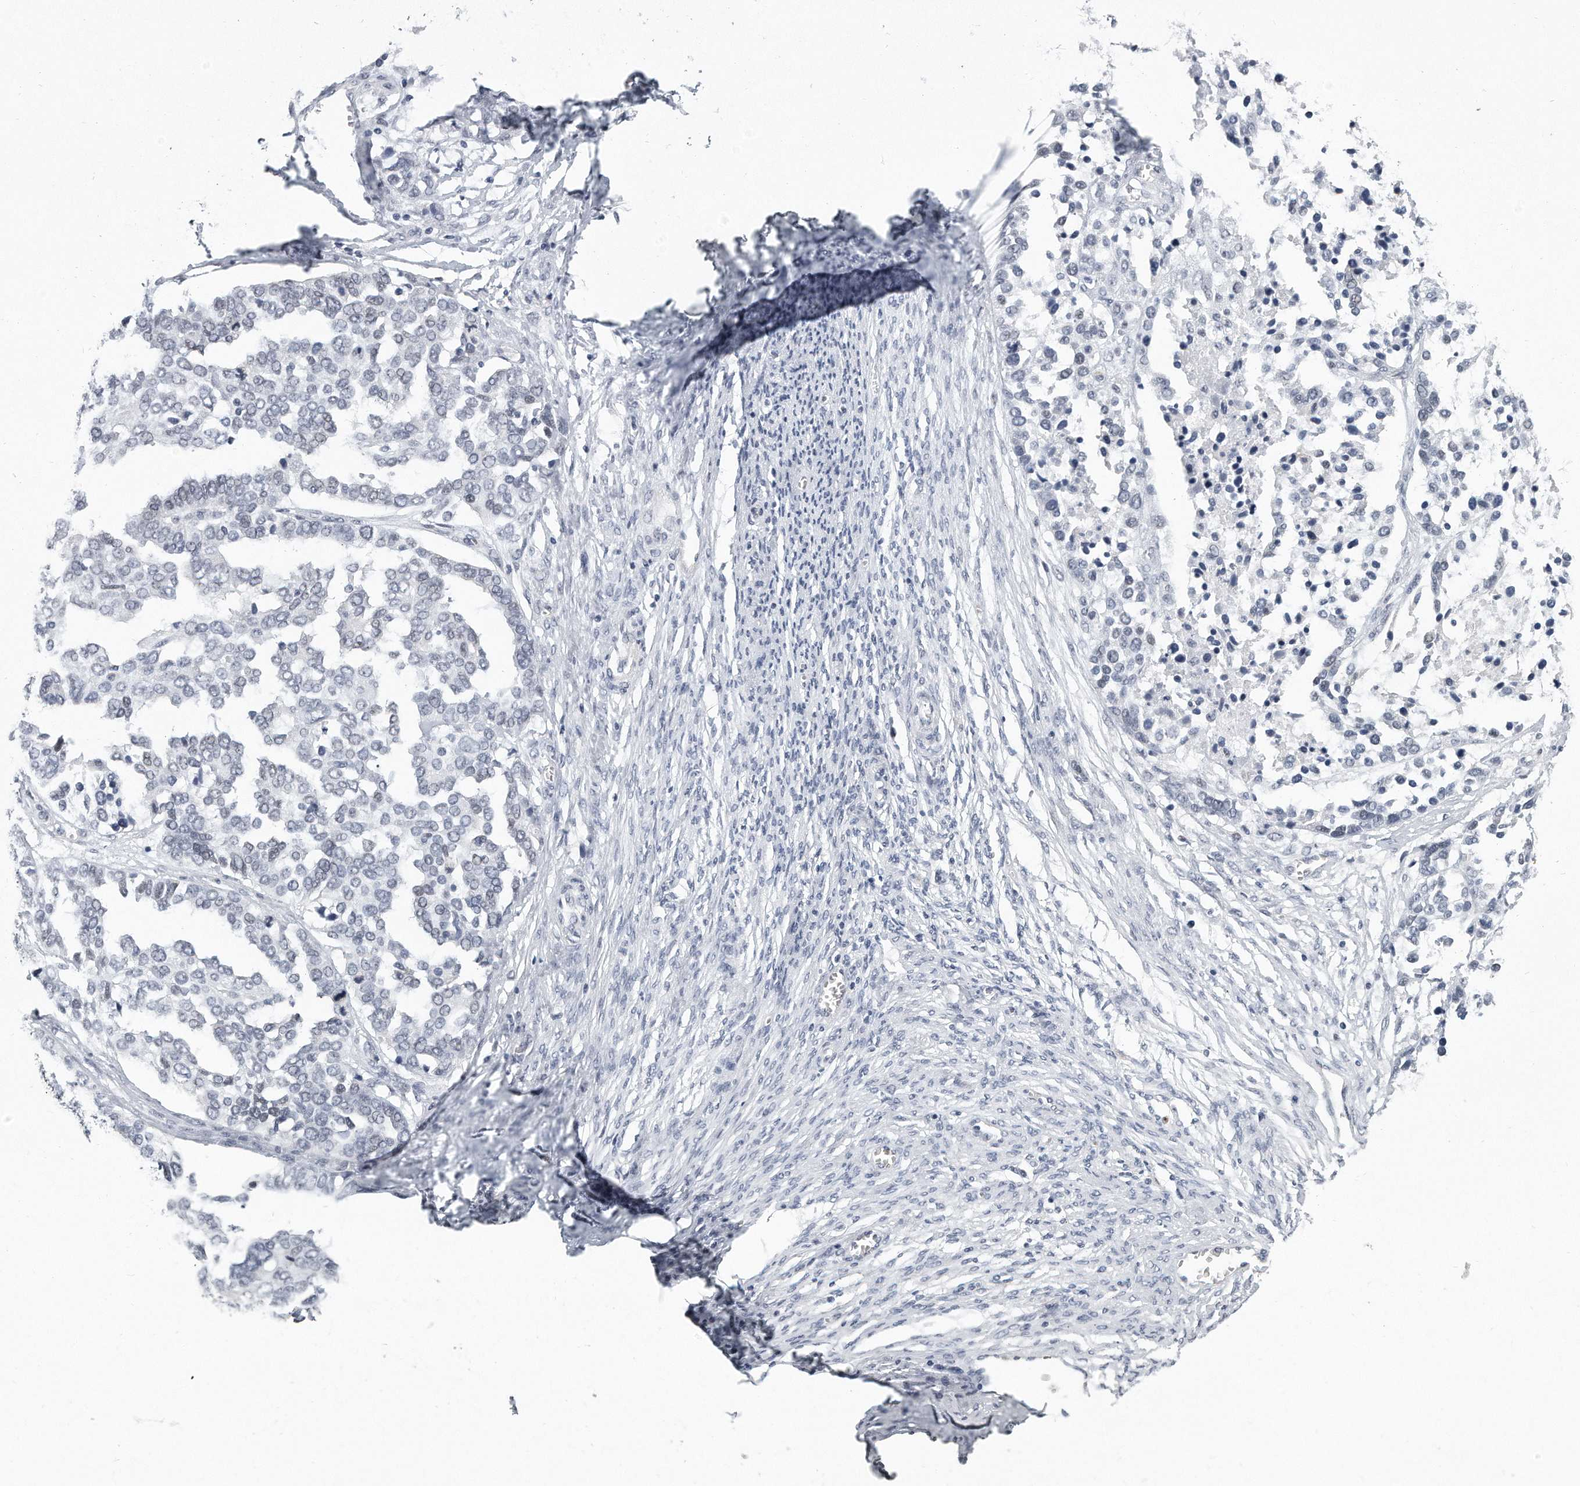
{"staining": {"intensity": "negative", "quantity": "none", "location": "none"}, "tissue": "ovarian cancer", "cell_type": "Tumor cells", "image_type": "cancer", "snomed": [{"axis": "morphology", "description": "Cystadenocarcinoma, serous, NOS"}, {"axis": "topography", "description": "Ovary"}], "caption": "Human ovarian cancer stained for a protein using IHC displays no staining in tumor cells.", "gene": "TFCP2L1", "patient": {"sex": "female", "age": 44}}